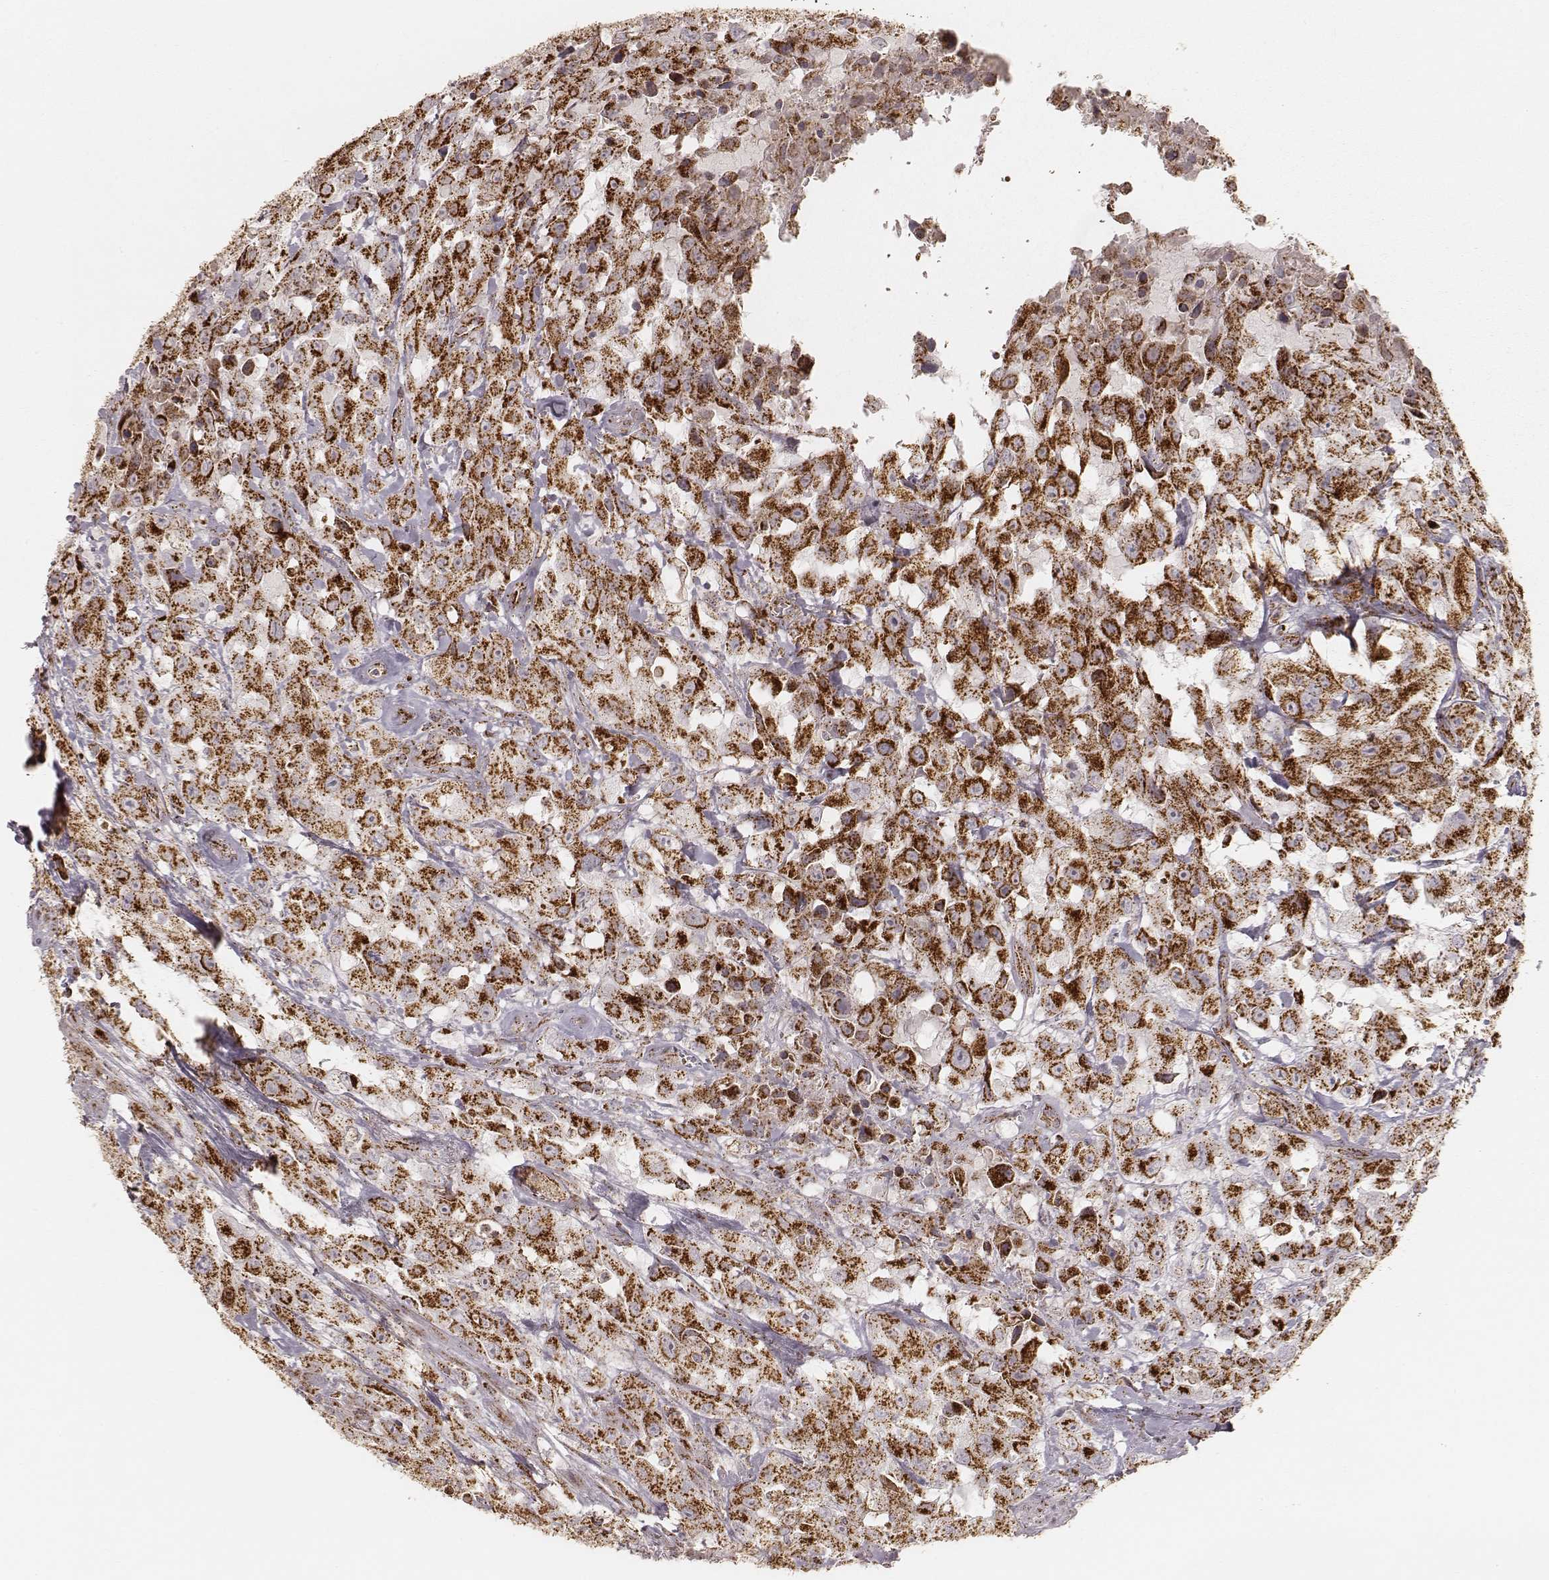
{"staining": {"intensity": "strong", "quantity": ">75%", "location": "cytoplasmic/membranous"}, "tissue": "urothelial cancer", "cell_type": "Tumor cells", "image_type": "cancer", "snomed": [{"axis": "morphology", "description": "Urothelial carcinoma, High grade"}, {"axis": "topography", "description": "Urinary bladder"}], "caption": "Immunohistochemistry (IHC) image of neoplastic tissue: urothelial cancer stained using immunohistochemistry demonstrates high levels of strong protein expression localized specifically in the cytoplasmic/membranous of tumor cells, appearing as a cytoplasmic/membranous brown color.", "gene": "CS", "patient": {"sex": "male", "age": 79}}